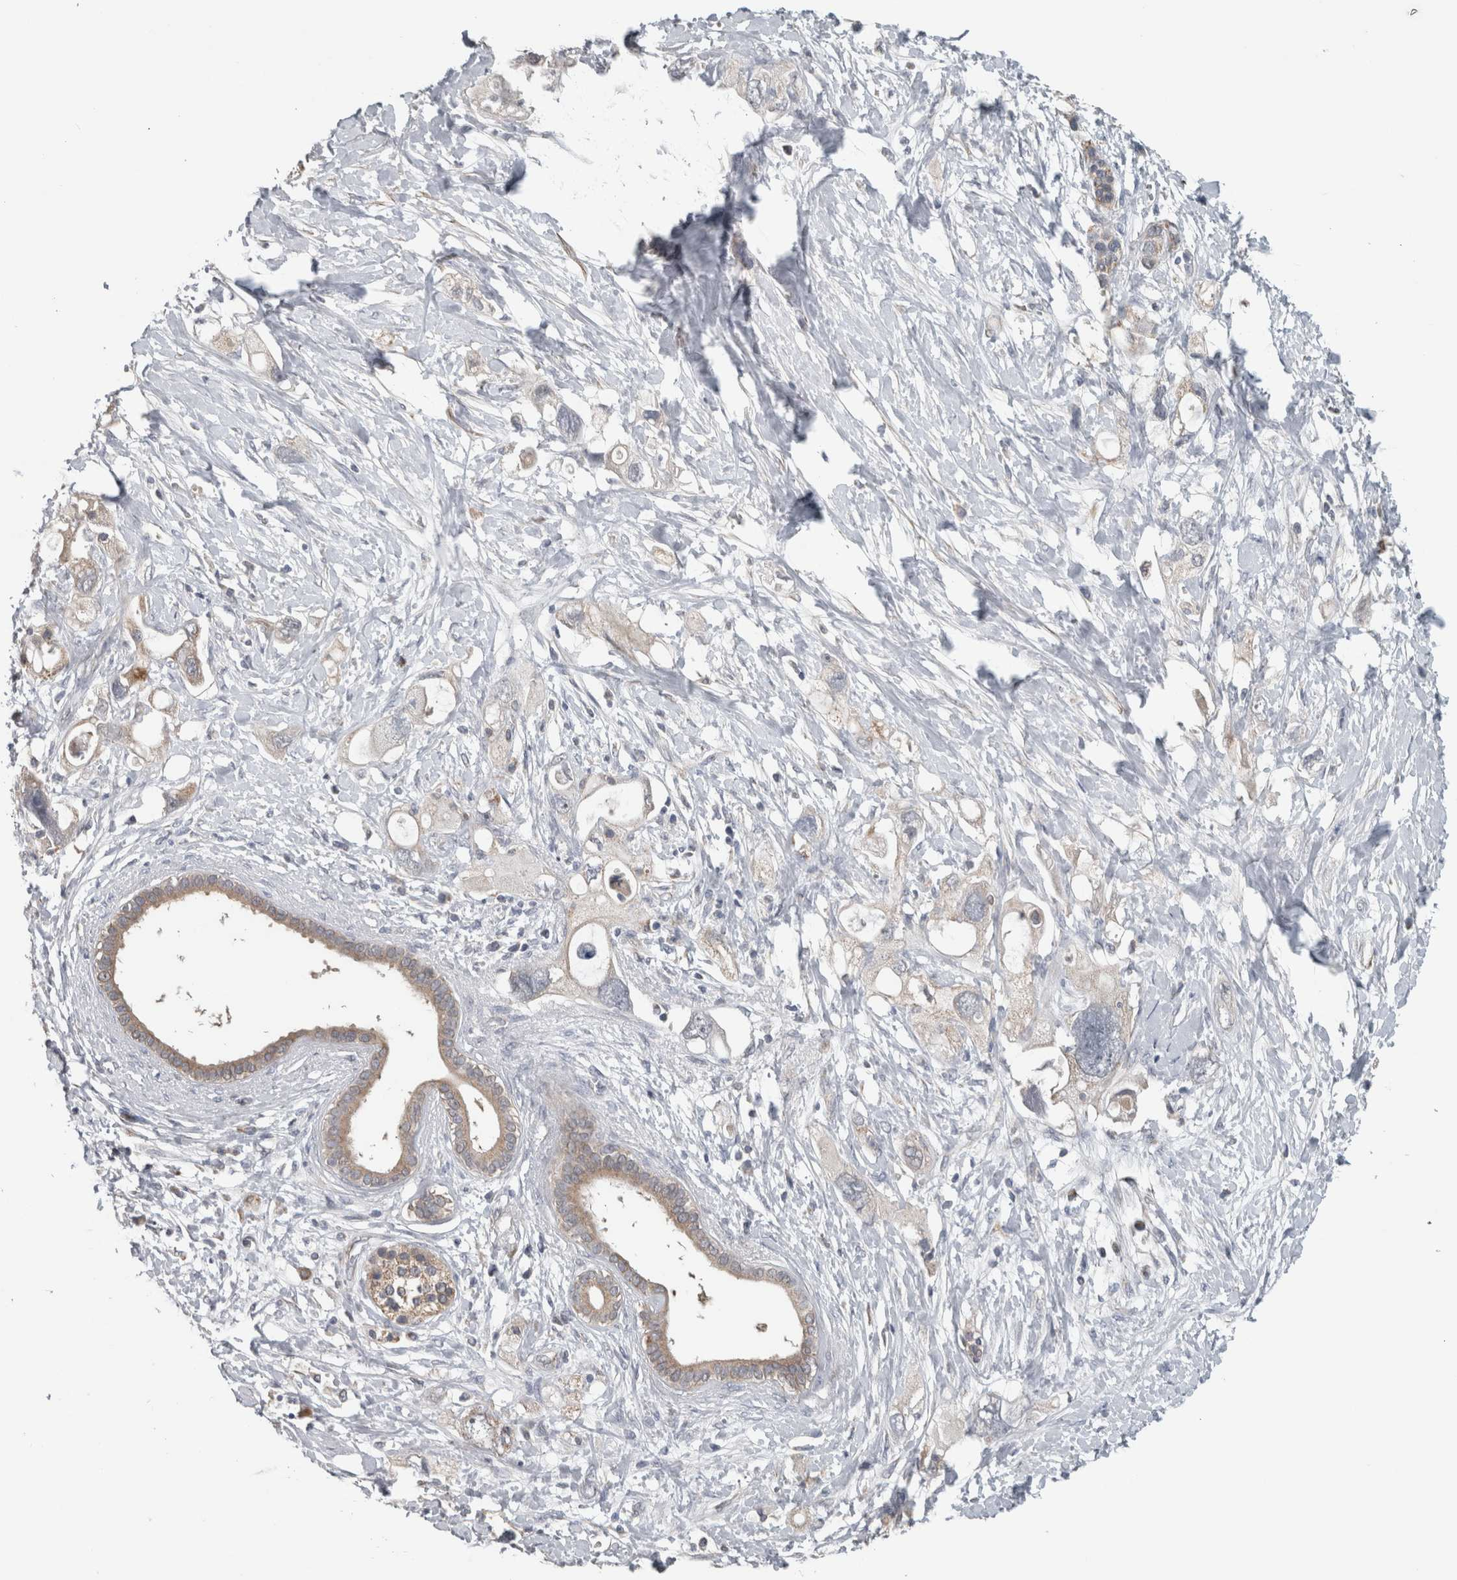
{"staining": {"intensity": "negative", "quantity": "none", "location": "none"}, "tissue": "pancreatic cancer", "cell_type": "Tumor cells", "image_type": "cancer", "snomed": [{"axis": "morphology", "description": "Adenocarcinoma, NOS"}, {"axis": "topography", "description": "Pancreas"}], "caption": "Tumor cells show no significant protein positivity in pancreatic adenocarcinoma. Brightfield microscopy of immunohistochemistry stained with DAB (3,3'-diaminobenzidine) (brown) and hematoxylin (blue), captured at high magnification.", "gene": "ARMC1", "patient": {"sex": "female", "age": 56}}